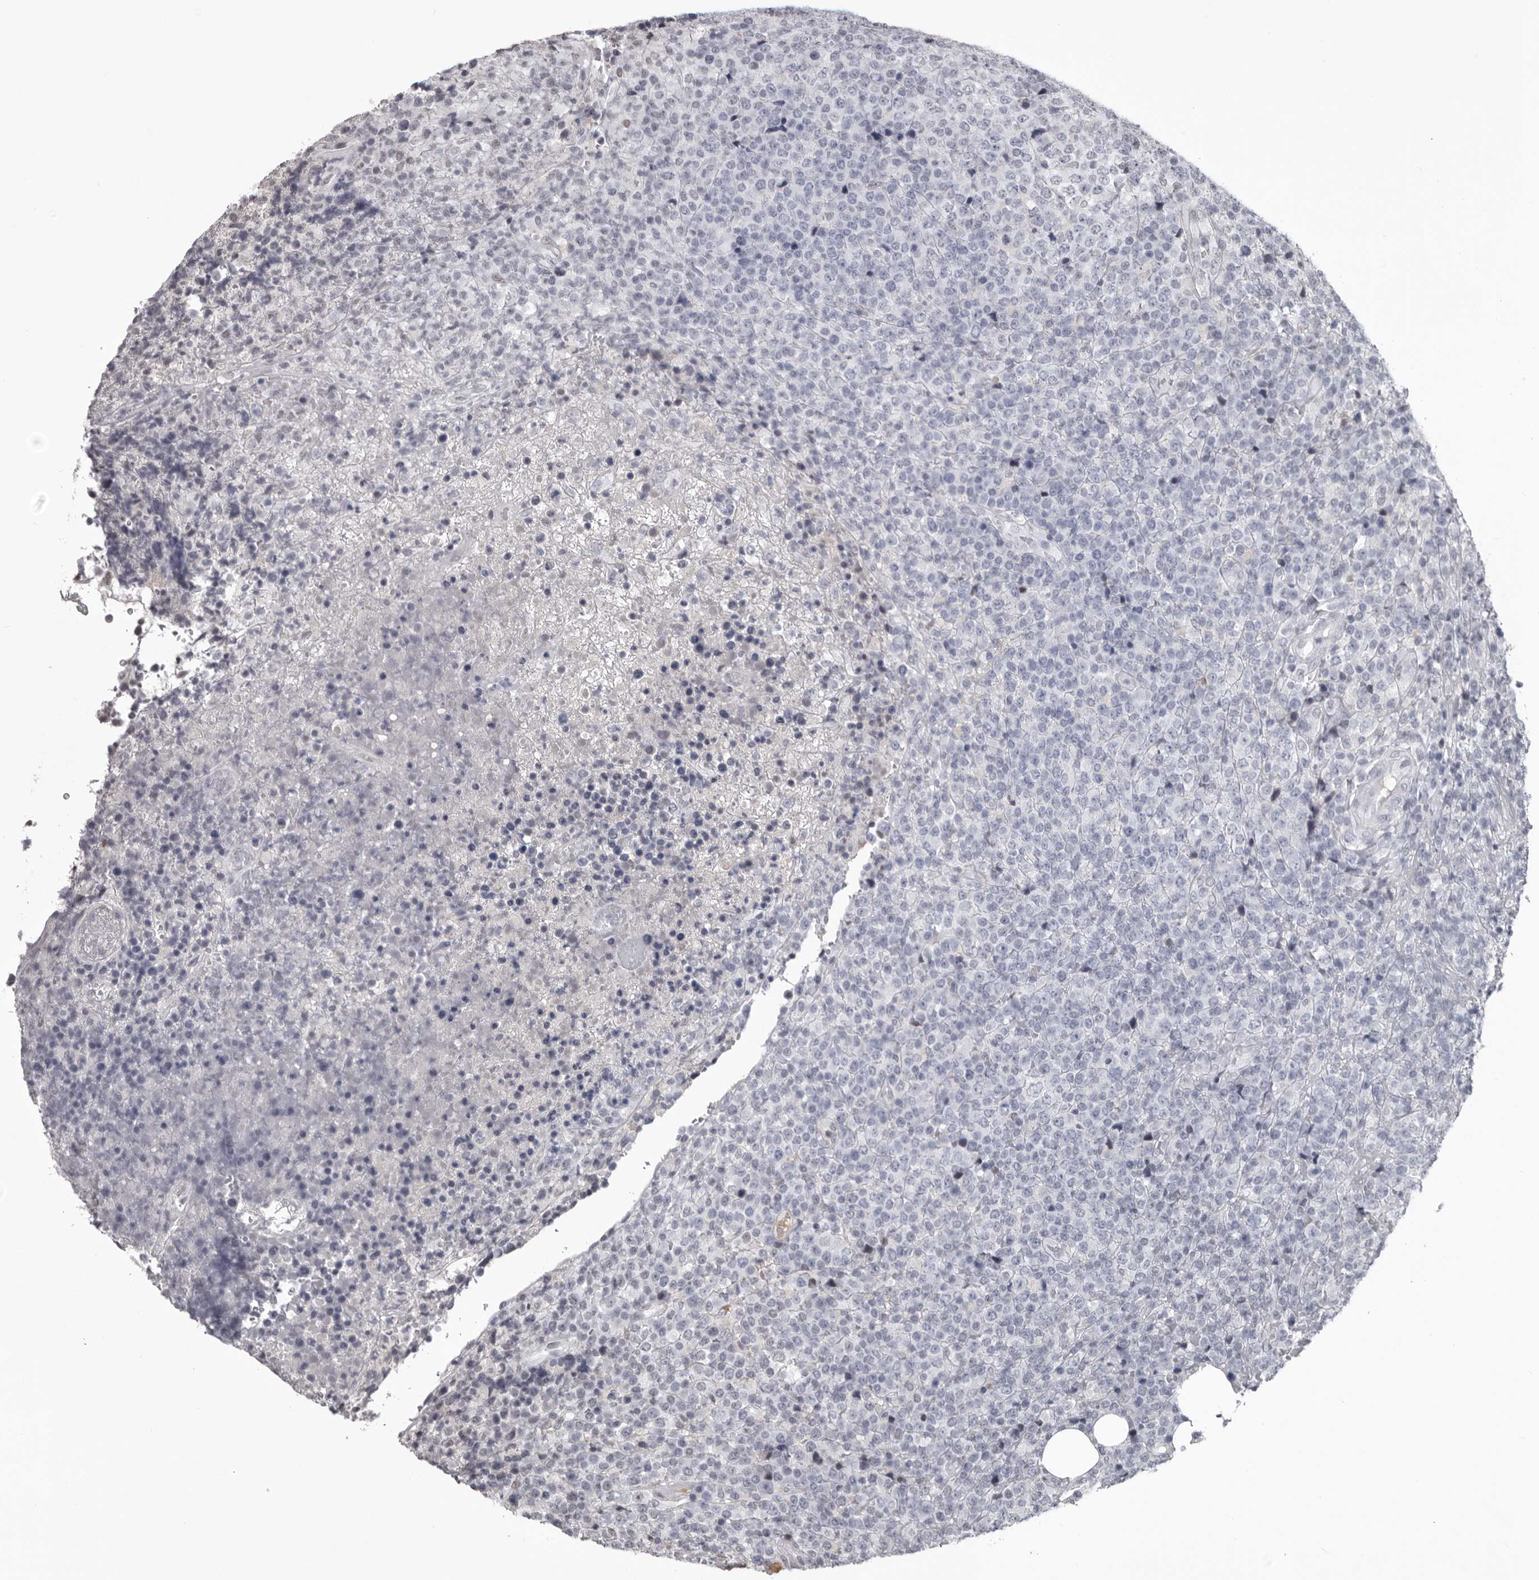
{"staining": {"intensity": "moderate", "quantity": "<25%", "location": "nuclear"}, "tissue": "lymphoma", "cell_type": "Tumor cells", "image_type": "cancer", "snomed": [{"axis": "morphology", "description": "Malignant lymphoma, non-Hodgkin's type, High grade"}, {"axis": "topography", "description": "Lymph node"}], "caption": "High-grade malignant lymphoma, non-Hodgkin's type tissue exhibits moderate nuclear positivity in about <25% of tumor cells, visualized by immunohistochemistry.", "gene": "NUMA1", "patient": {"sex": "male", "age": 13}}